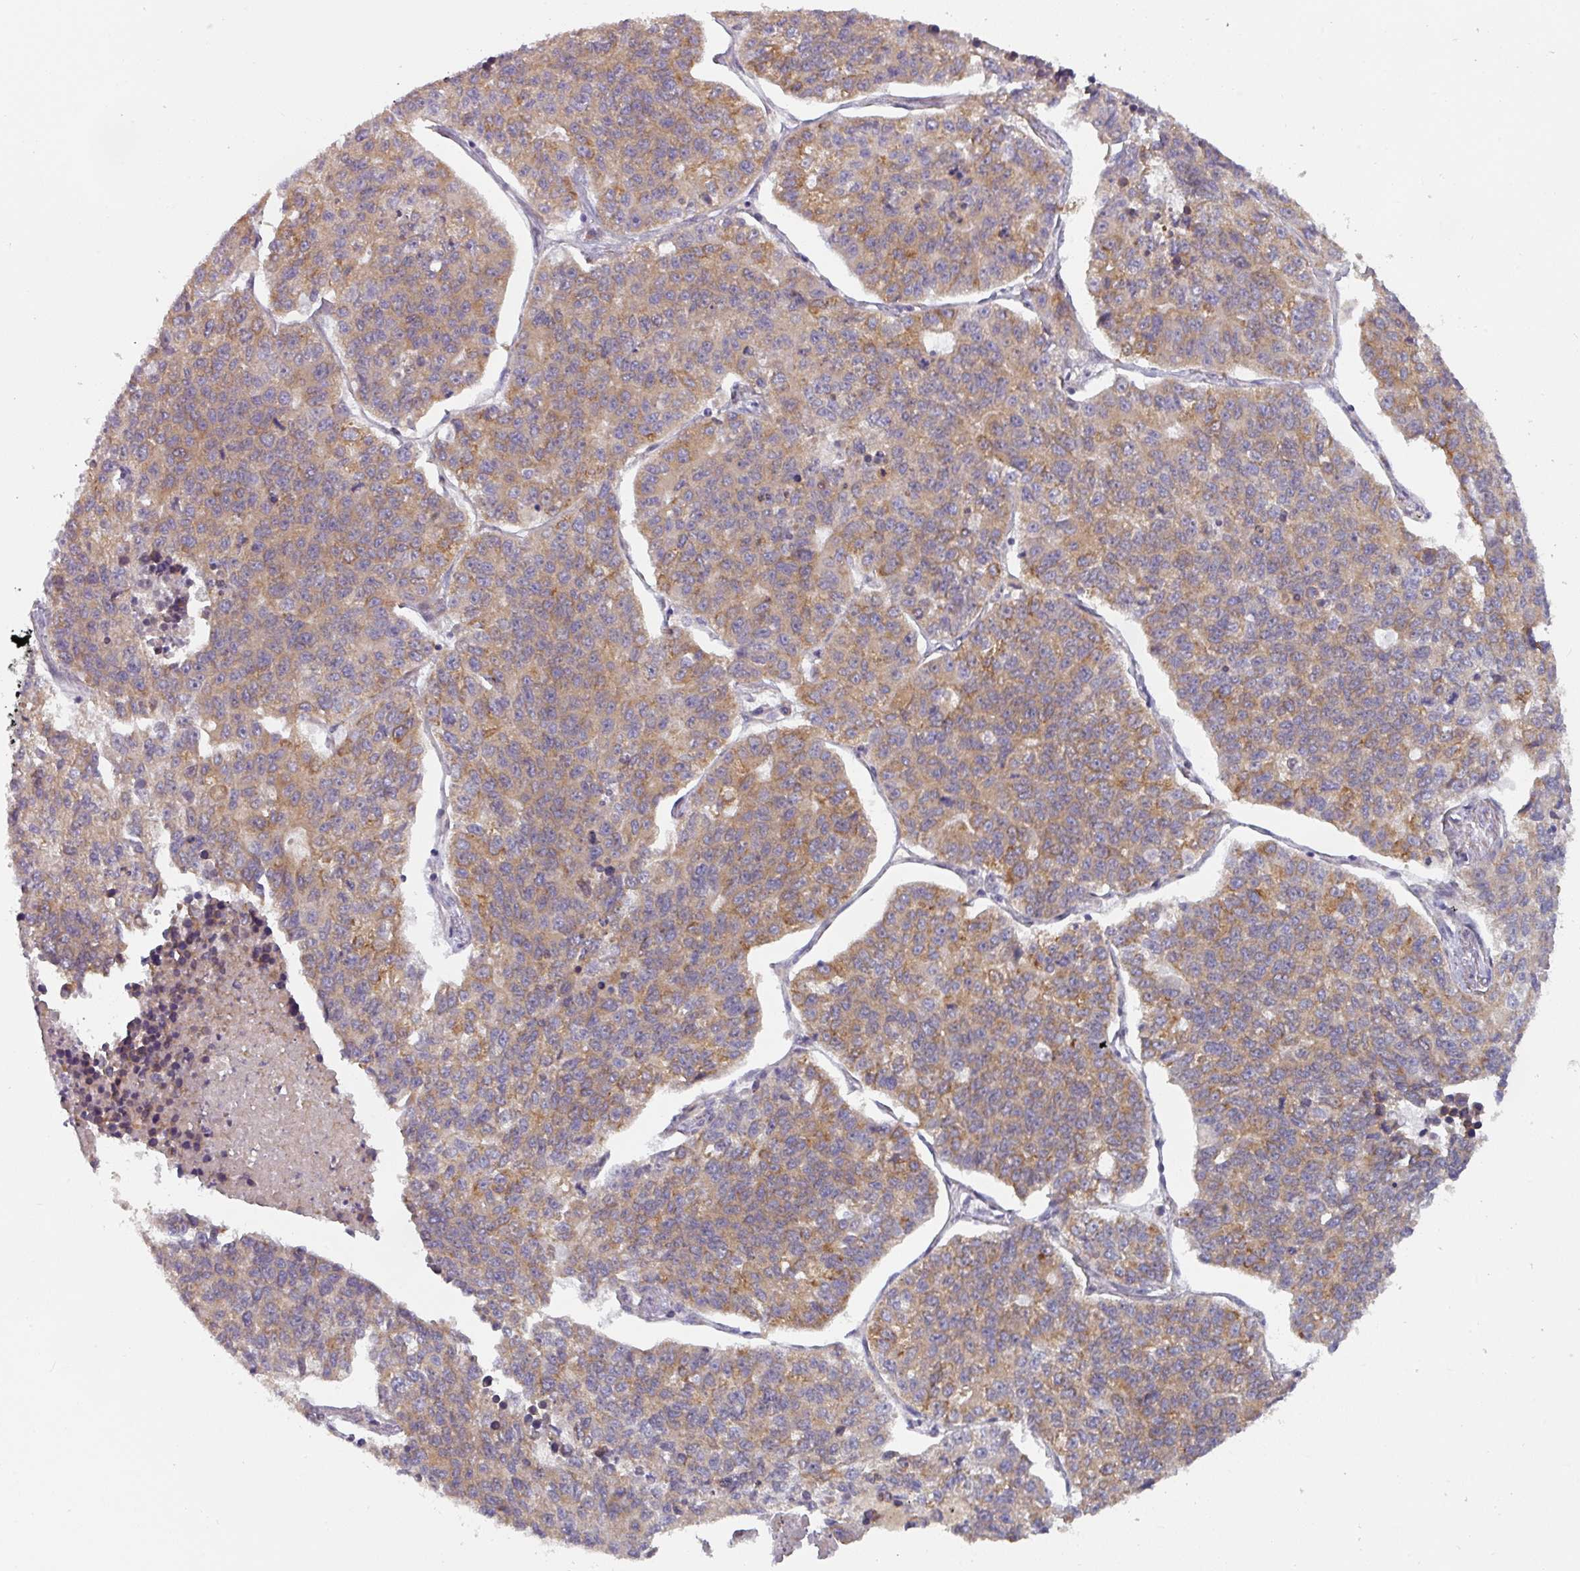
{"staining": {"intensity": "moderate", "quantity": ">75%", "location": "cytoplasmic/membranous"}, "tissue": "lung cancer", "cell_type": "Tumor cells", "image_type": "cancer", "snomed": [{"axis": "morphology", "description": "Adenocarcinoma, NOS"}, {"axis": "topography", "description": "Lung"}], "caption": "Immunohistochemical staining of lung adenocarcinoma exhibits medium levels of moderate cytoplasmic/membranous protein expression in approximately >75% of tumor cells. (IHC, brightfield microscopy, high magnification).", "gene": "TAPT1", "patient": {"sex": "male", "age": 49}}